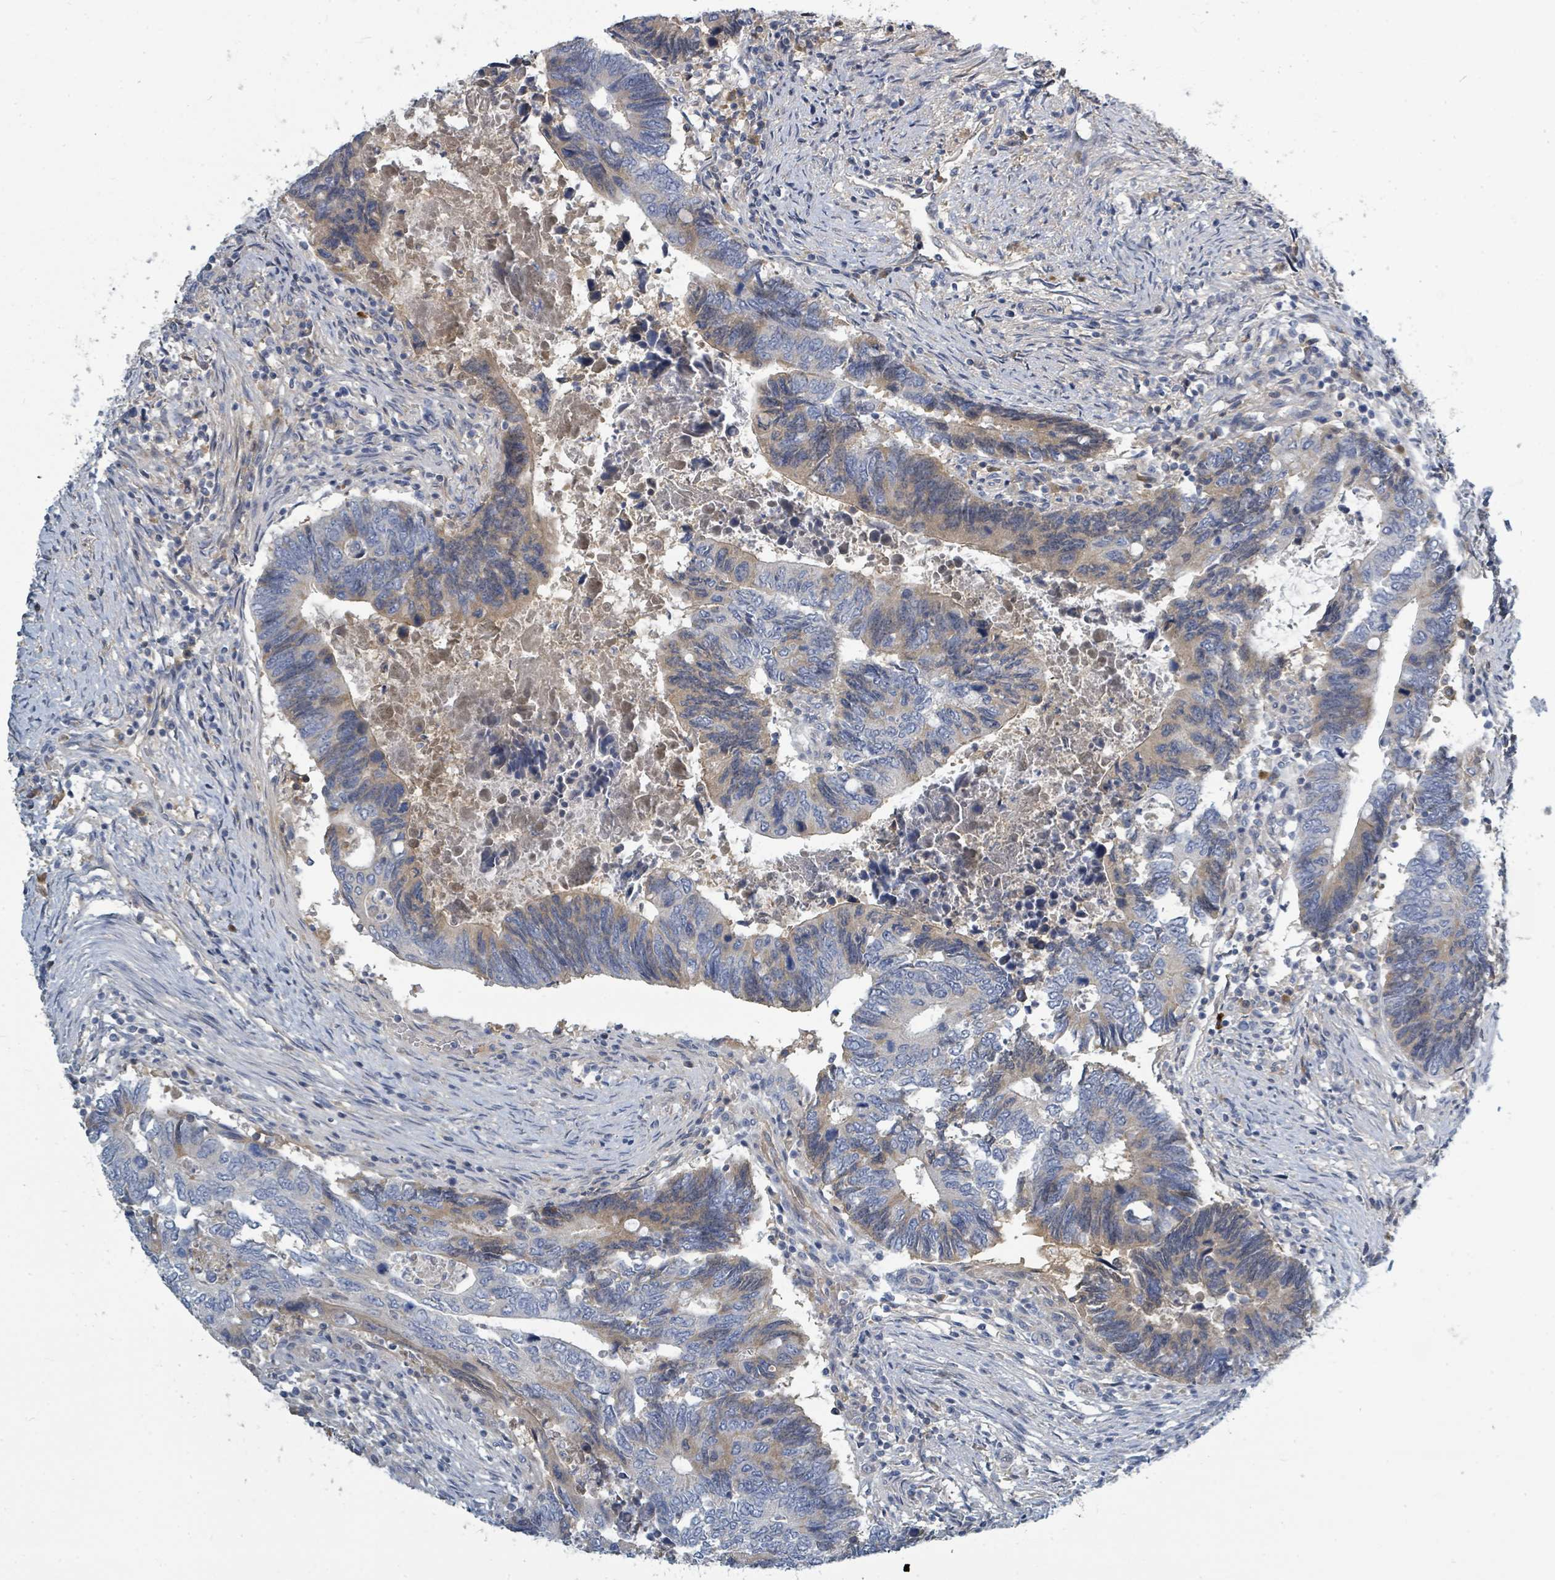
{"staining": {"intensity": "negative", "quantity": "none", "location": "none"}, "tissue": "colorectal cancer", "cell_type": "Tumor cells", "image_type": "cancer", "snomed": [{"axis": "morphology", "description": "Adenocarcinoma, NOS"}, {"axis": "topography", "description": "Colon"}], "caption": "Colorectal cancer (adenocarcinoma) was stained to show a protein in brown. There is no significant expression in tumor cells. (Brightfield microscopy of DAB (3,3'-diaminobenzidine) immunohistochemistry (IHC) at high magnification).", "gene": "SLC25A23", "patient": {"sex": "male", "age": 87}}